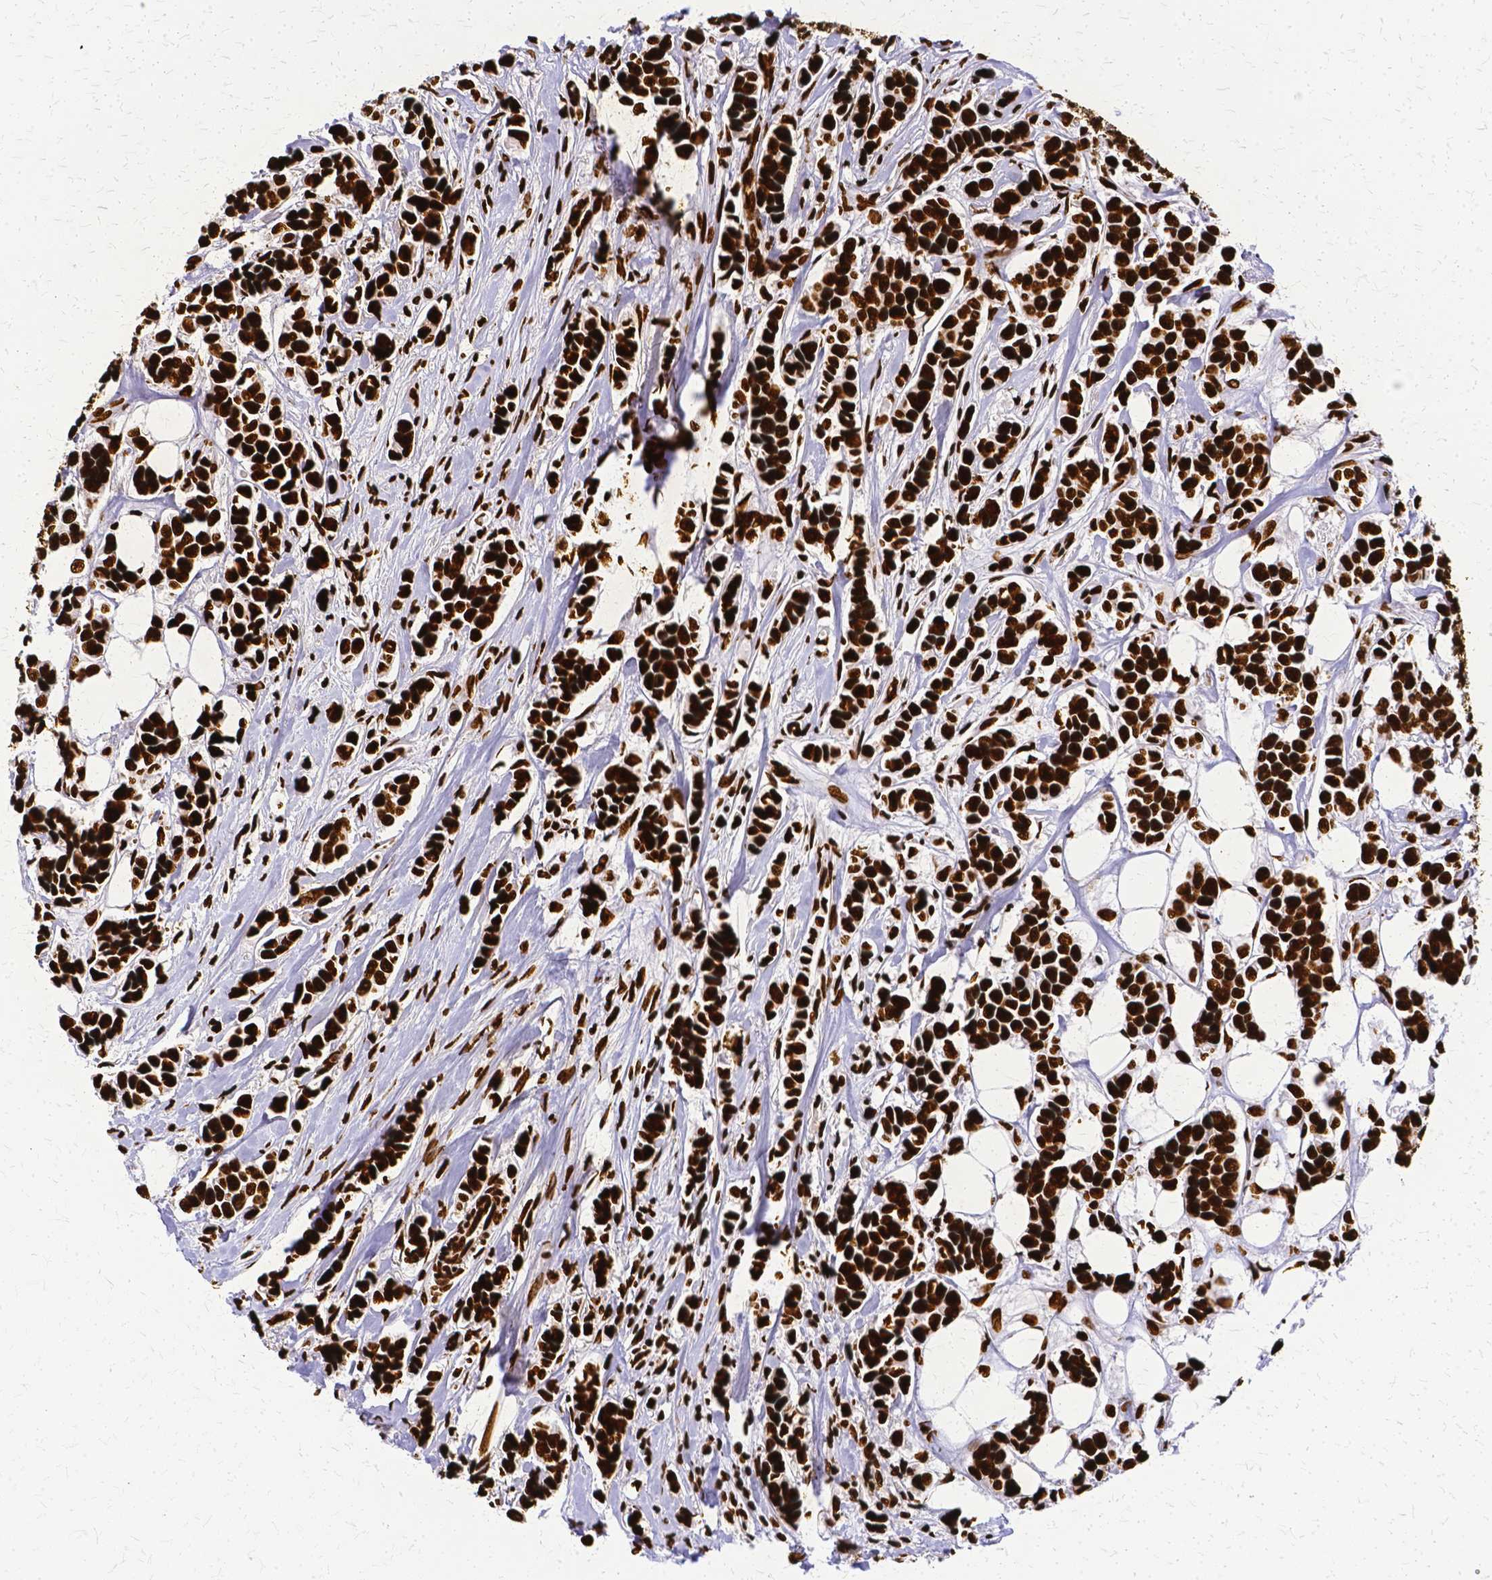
{"staining": {"intensity": "strong", "quantity": ">75%", "location": "nuclear"}, "tissue": "breast cancer", "cell_type": "Tumor cells", "image_type": "cancer", "snomed": [{"axis": "morphology", "description": "Duct carcinoma"}, {"axis": "topography", "description": "Breast"}], "caption": "Strong nuclear protein staining is identified in approximately >75% of tumor cells in intraductal carcinoma (breast). (brown staining indicates protein expression, while blue staining denotes nuclei).", "gene": "SFPQ", "patient": {"sex": "female", "age": 84}}